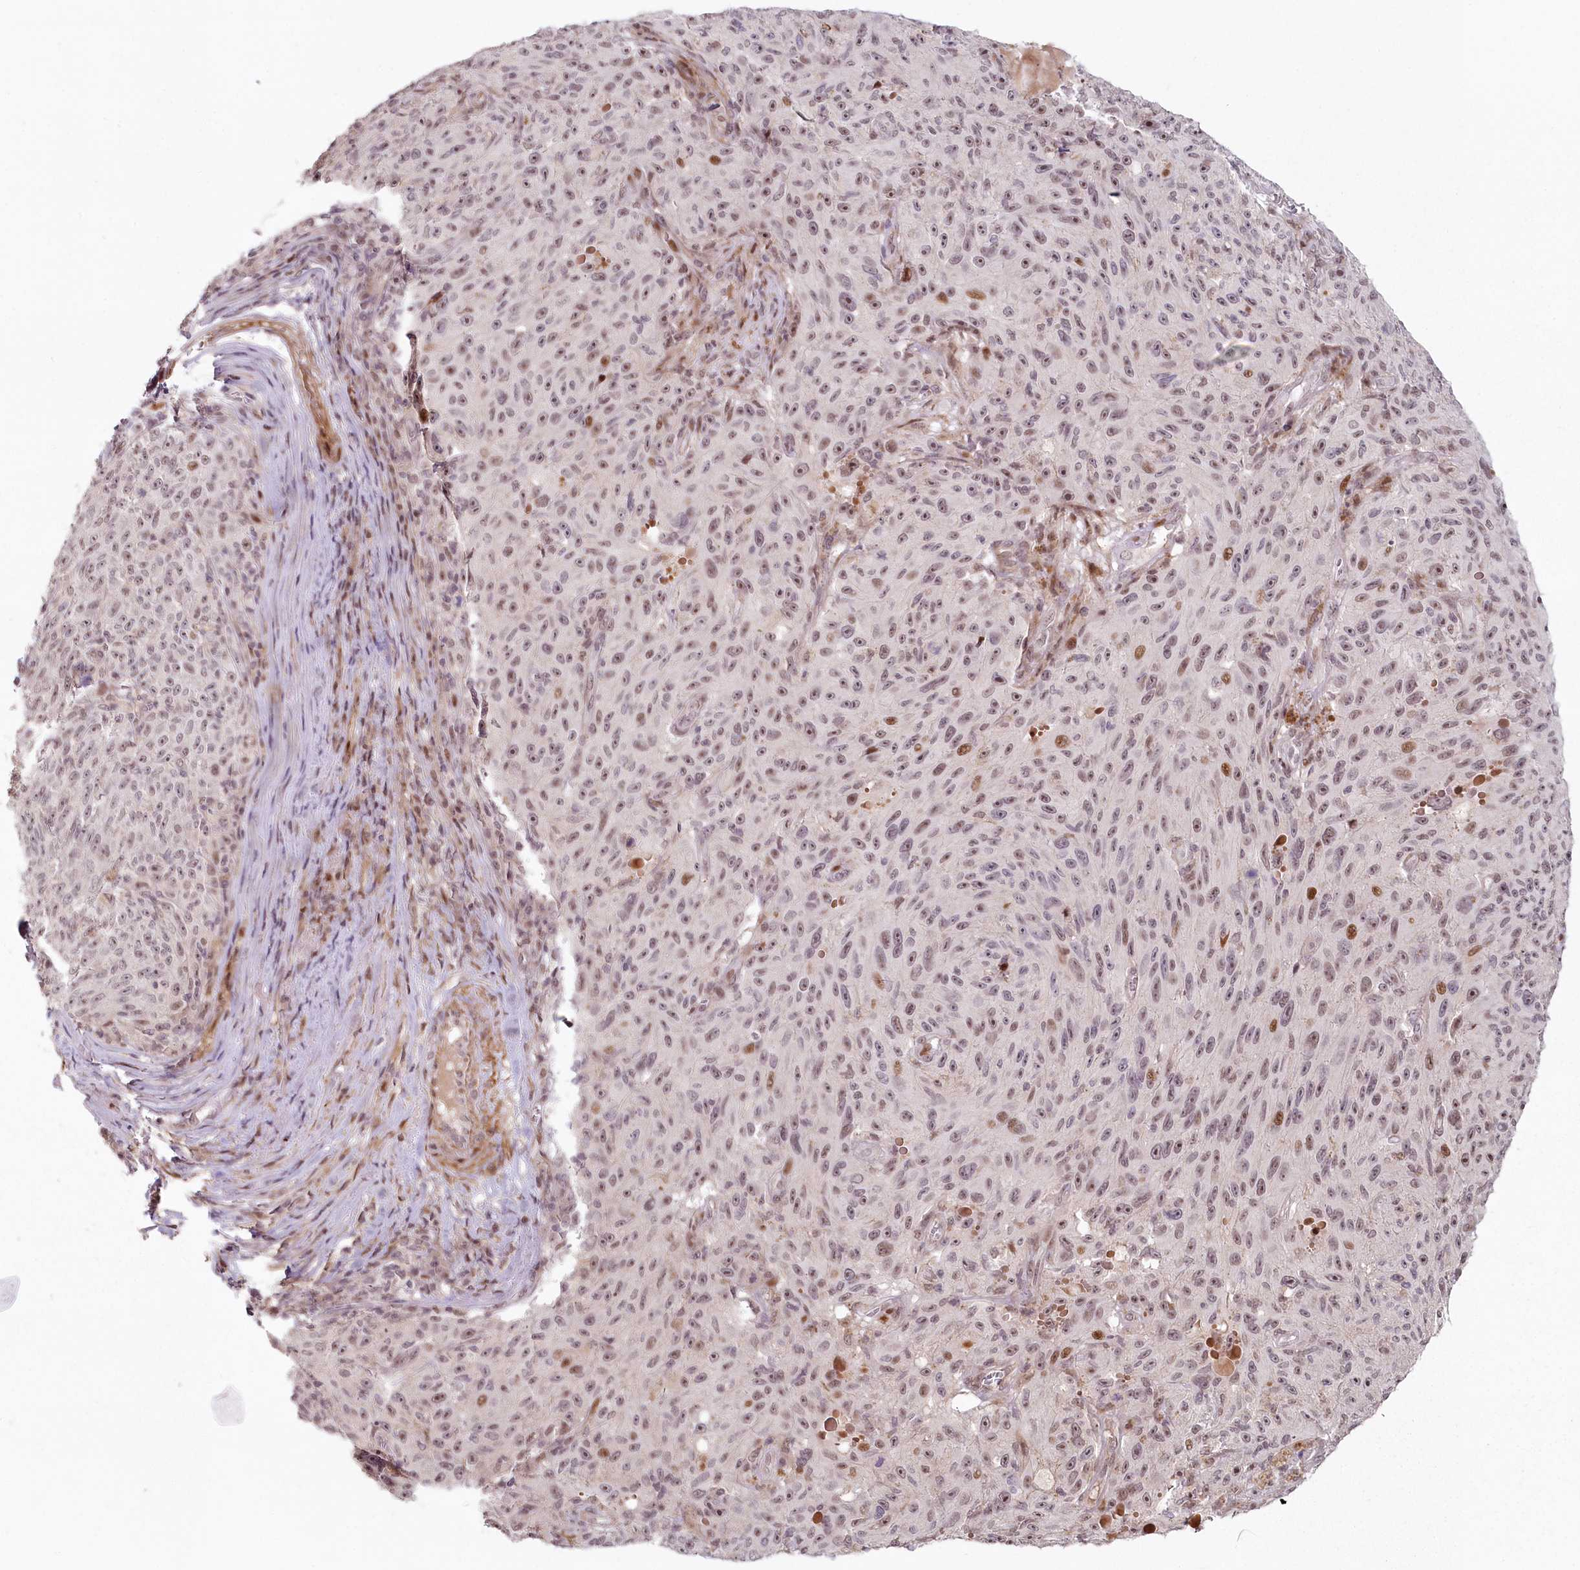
{"staining": {"intensity": "moderate", "quantity": "<25%", "location": "nuclear"}, "tissue": "melanoma", "cell_type": "Tumor cells", "image_type": "cancer", "snomed": [{"axis": "morphology", "description": "Malignant melanoma, NOS"}, {"axis": "topography", "description": "Skin"}], "caption": "There is low levels of moderate nuclear expression in tumor cells of melanoma, as demonstrated by immunohistochemical staining (brown color).", "gene": "FAM204A", "patient": {"sex": "female", "age": 82}}